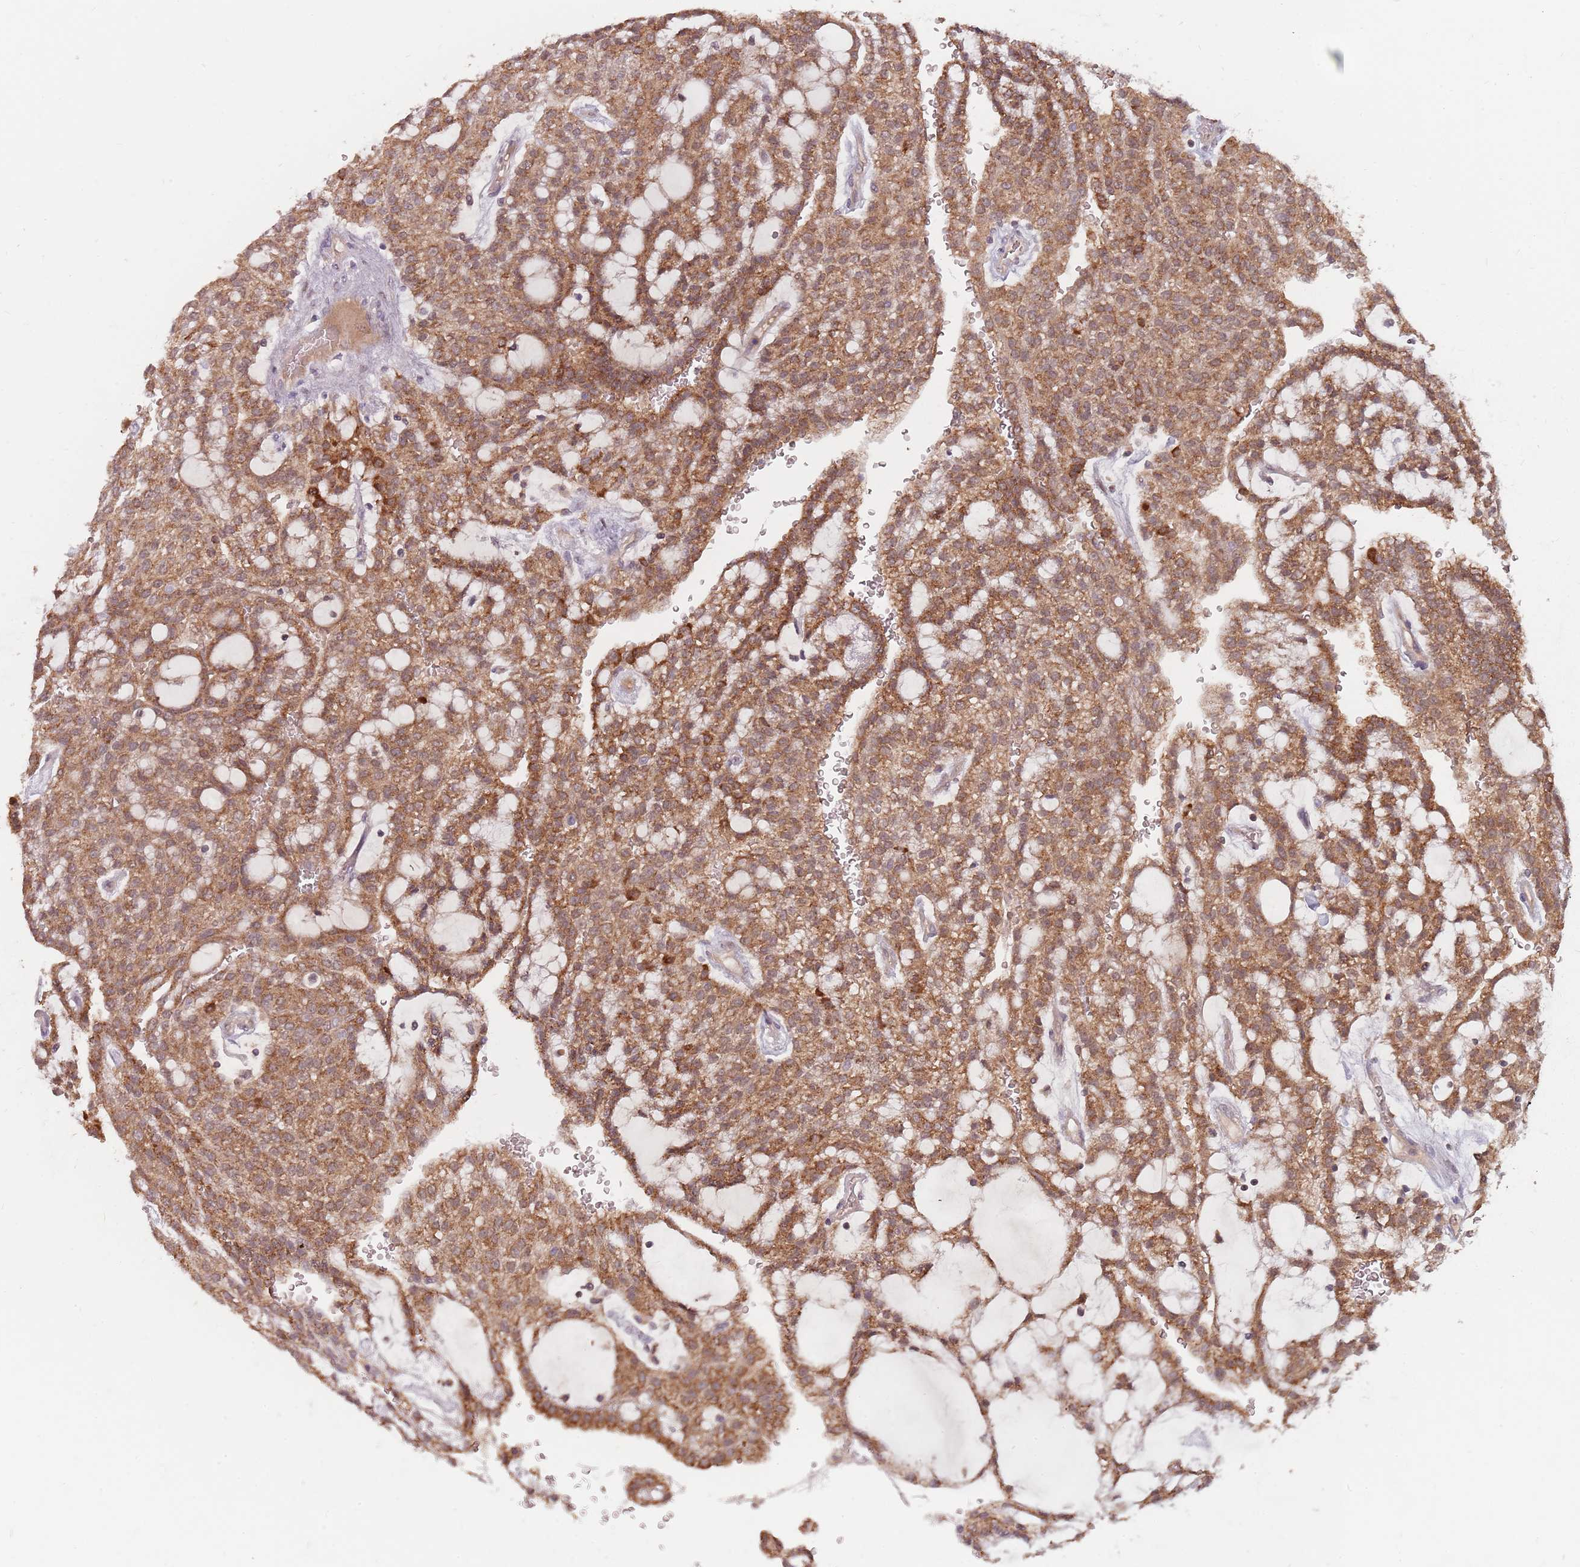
{"staining": {"intensity": "moderate", "quantity": ">75%", "location": "cytoplasmic/membranous,nuclear"}, "tissue": "renal cancer", "cell_type": "Tumor cells", "image_type": "cancer", "snomed": [{"axis": "morphology", "description": "Adenocarcinoma, NOS"}, {"axis": "topography", "description": "Kidney"}], "caption": "Immunohistochemical staining of human renal adenocarcinoma demonstrates medium levels of moderate cytoplasmic/membranous and nuclear positivity in about >75% of tumor cells.", "gene": "NAXE", "patient": {"sex": "male", "age": 63}}